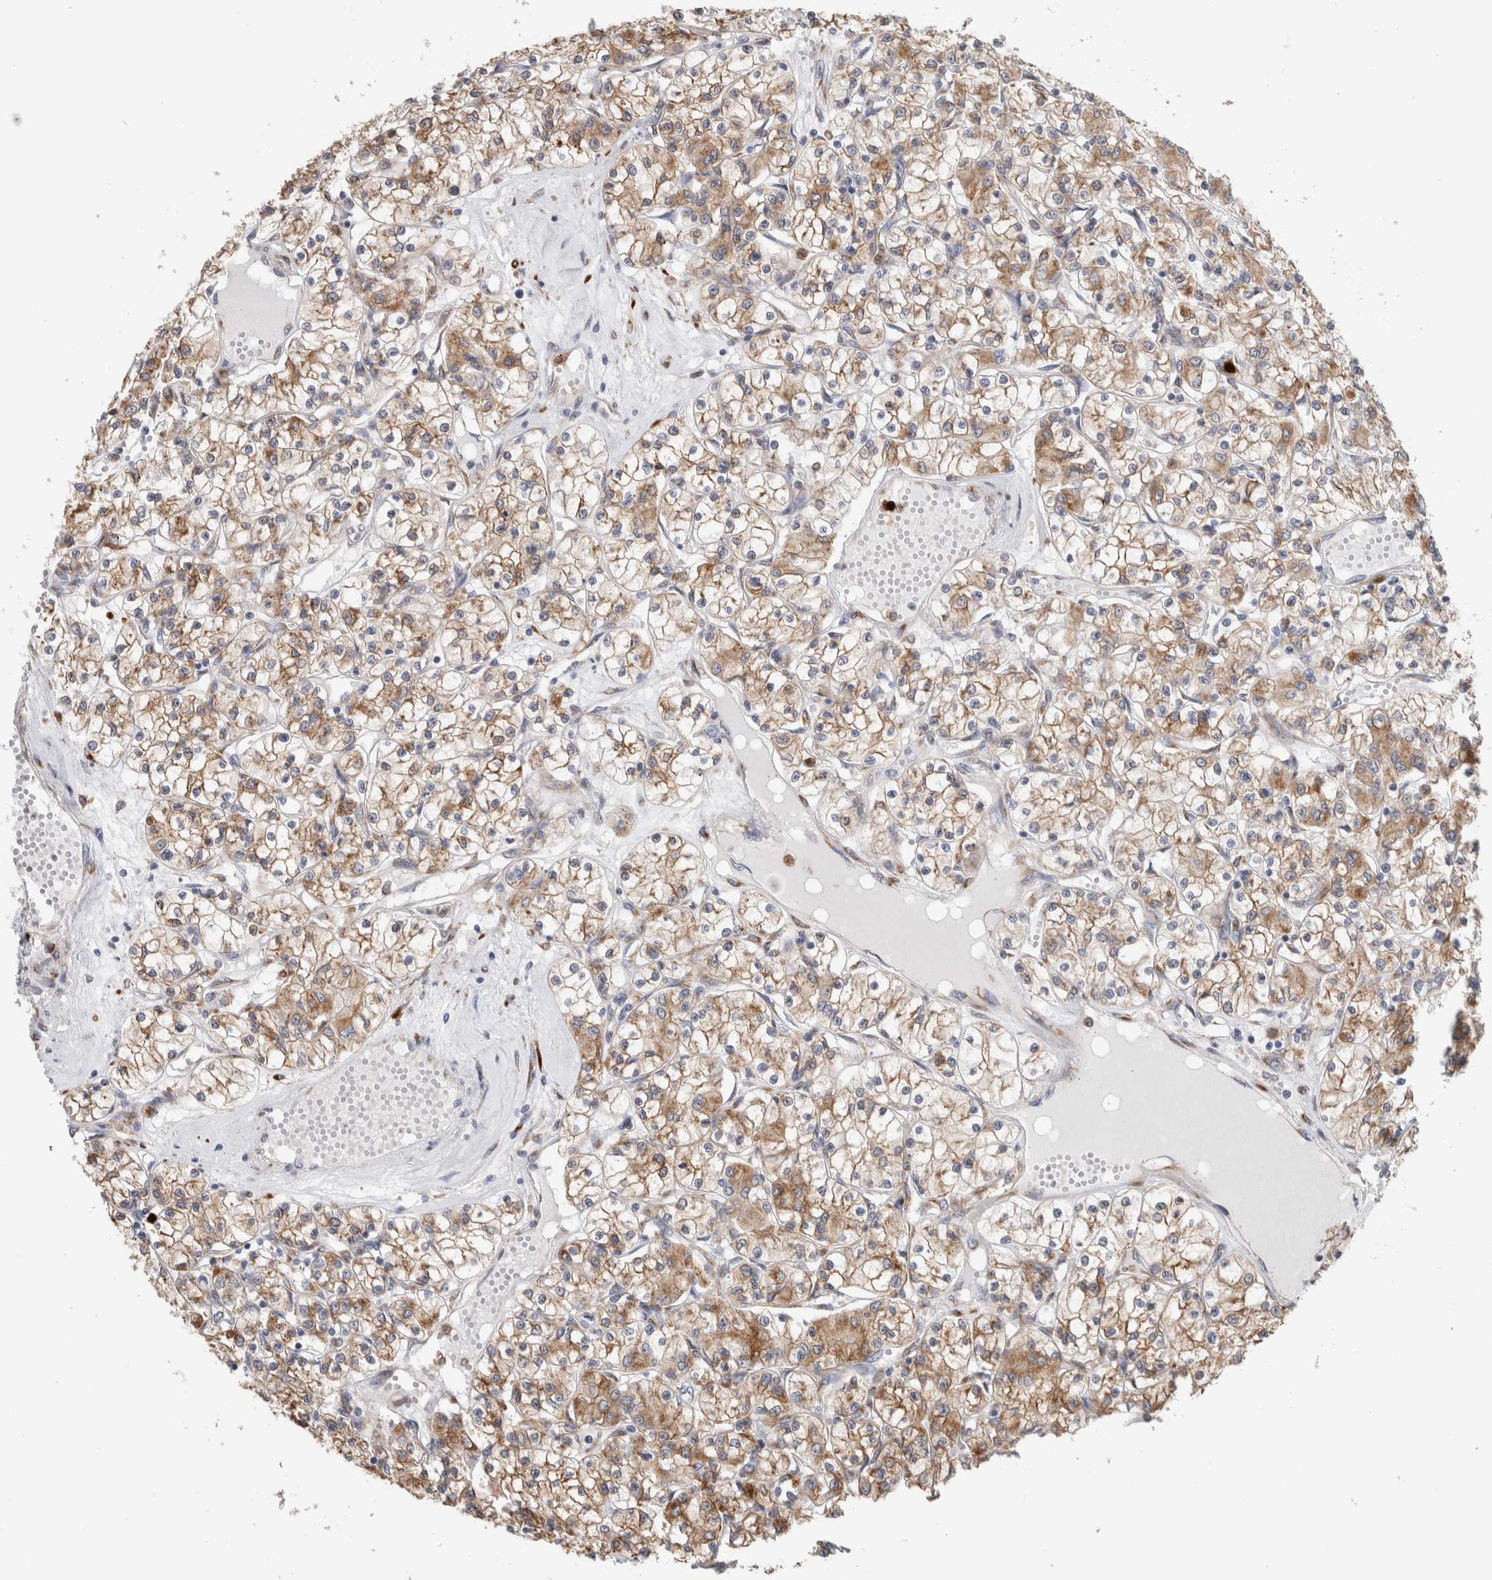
{"staining": {"intensity": "moderate", "quantity": ">75%", "location": "cytoplasmic/membranous"}, "tissue": "renal cancer", "cell_type": "Tumor cells", "image_type": "cancer", "snomed": [{"axis": "morphology", "description": "Adenocarcinoma, NOS"}, {"axis": "topography", "description": "Kidney"}], "caption": "The photomicrograph displays a brown stain indicating the presence of a protein in the cytoplasmic/membranous of tumor cells in adenocarcinoma (renal).", "gene": "P4HA1", "patient": {"sex": "female", "age": 59}}